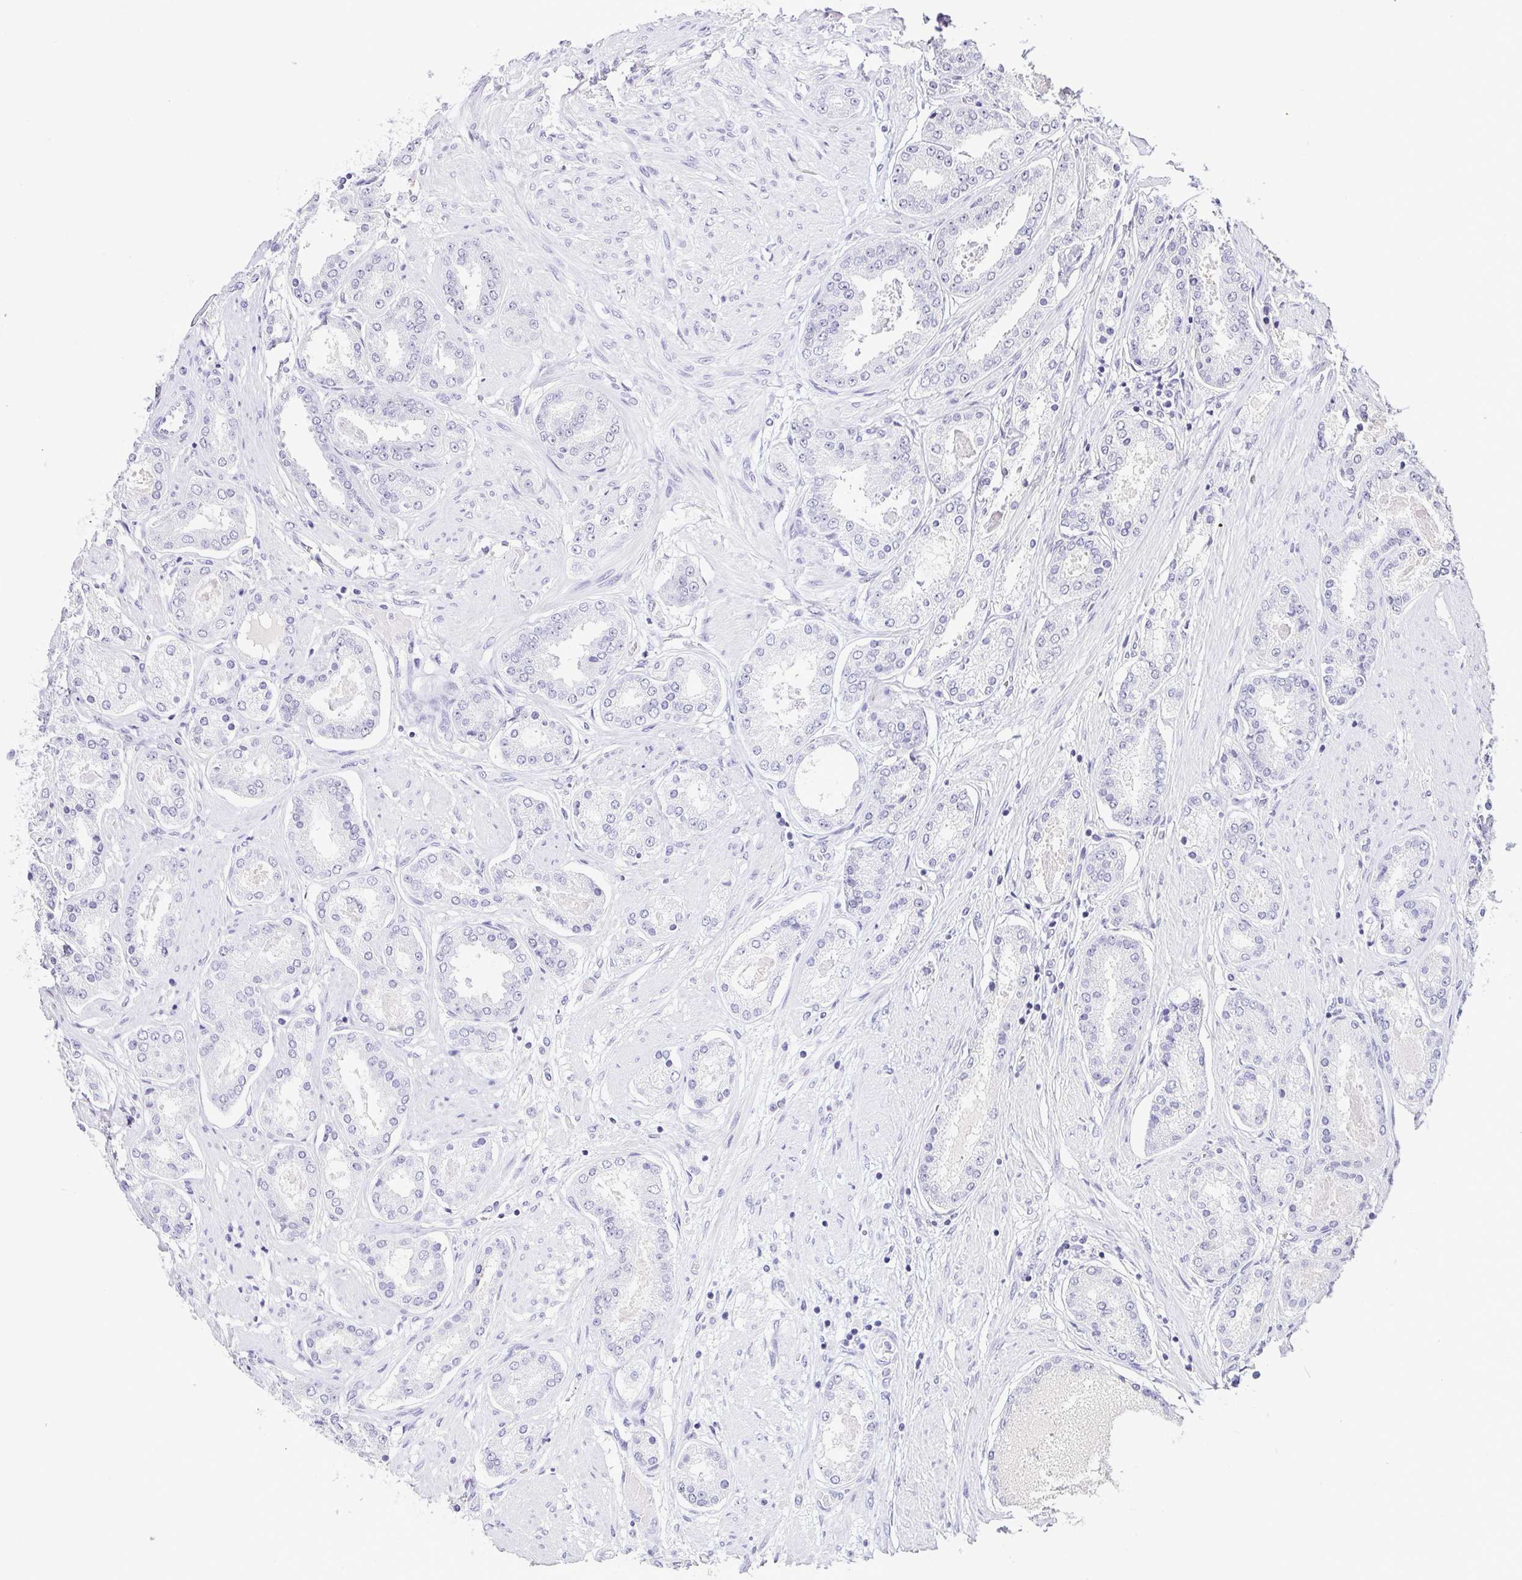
{"staining": {"intensity": "negative", "quantity": "none", "location": "none"}, "tissue": "prostate cancer", "cell_type": "Tumor cells", "image_type": "cancer", "snomed": [{"axis": "morphology", "description": "Adenocarcinoma, High grade"}, {"axis": "topography", "description": "Prostate"}], "caption": "This is a micrograph of immunohistochemistry (IHC) staining of prostate adenocarcinoma (high-grade), which shows no expression in tumor cells.", "gene": "TCF3", "patient": {"sex": "male", "age": 63}}